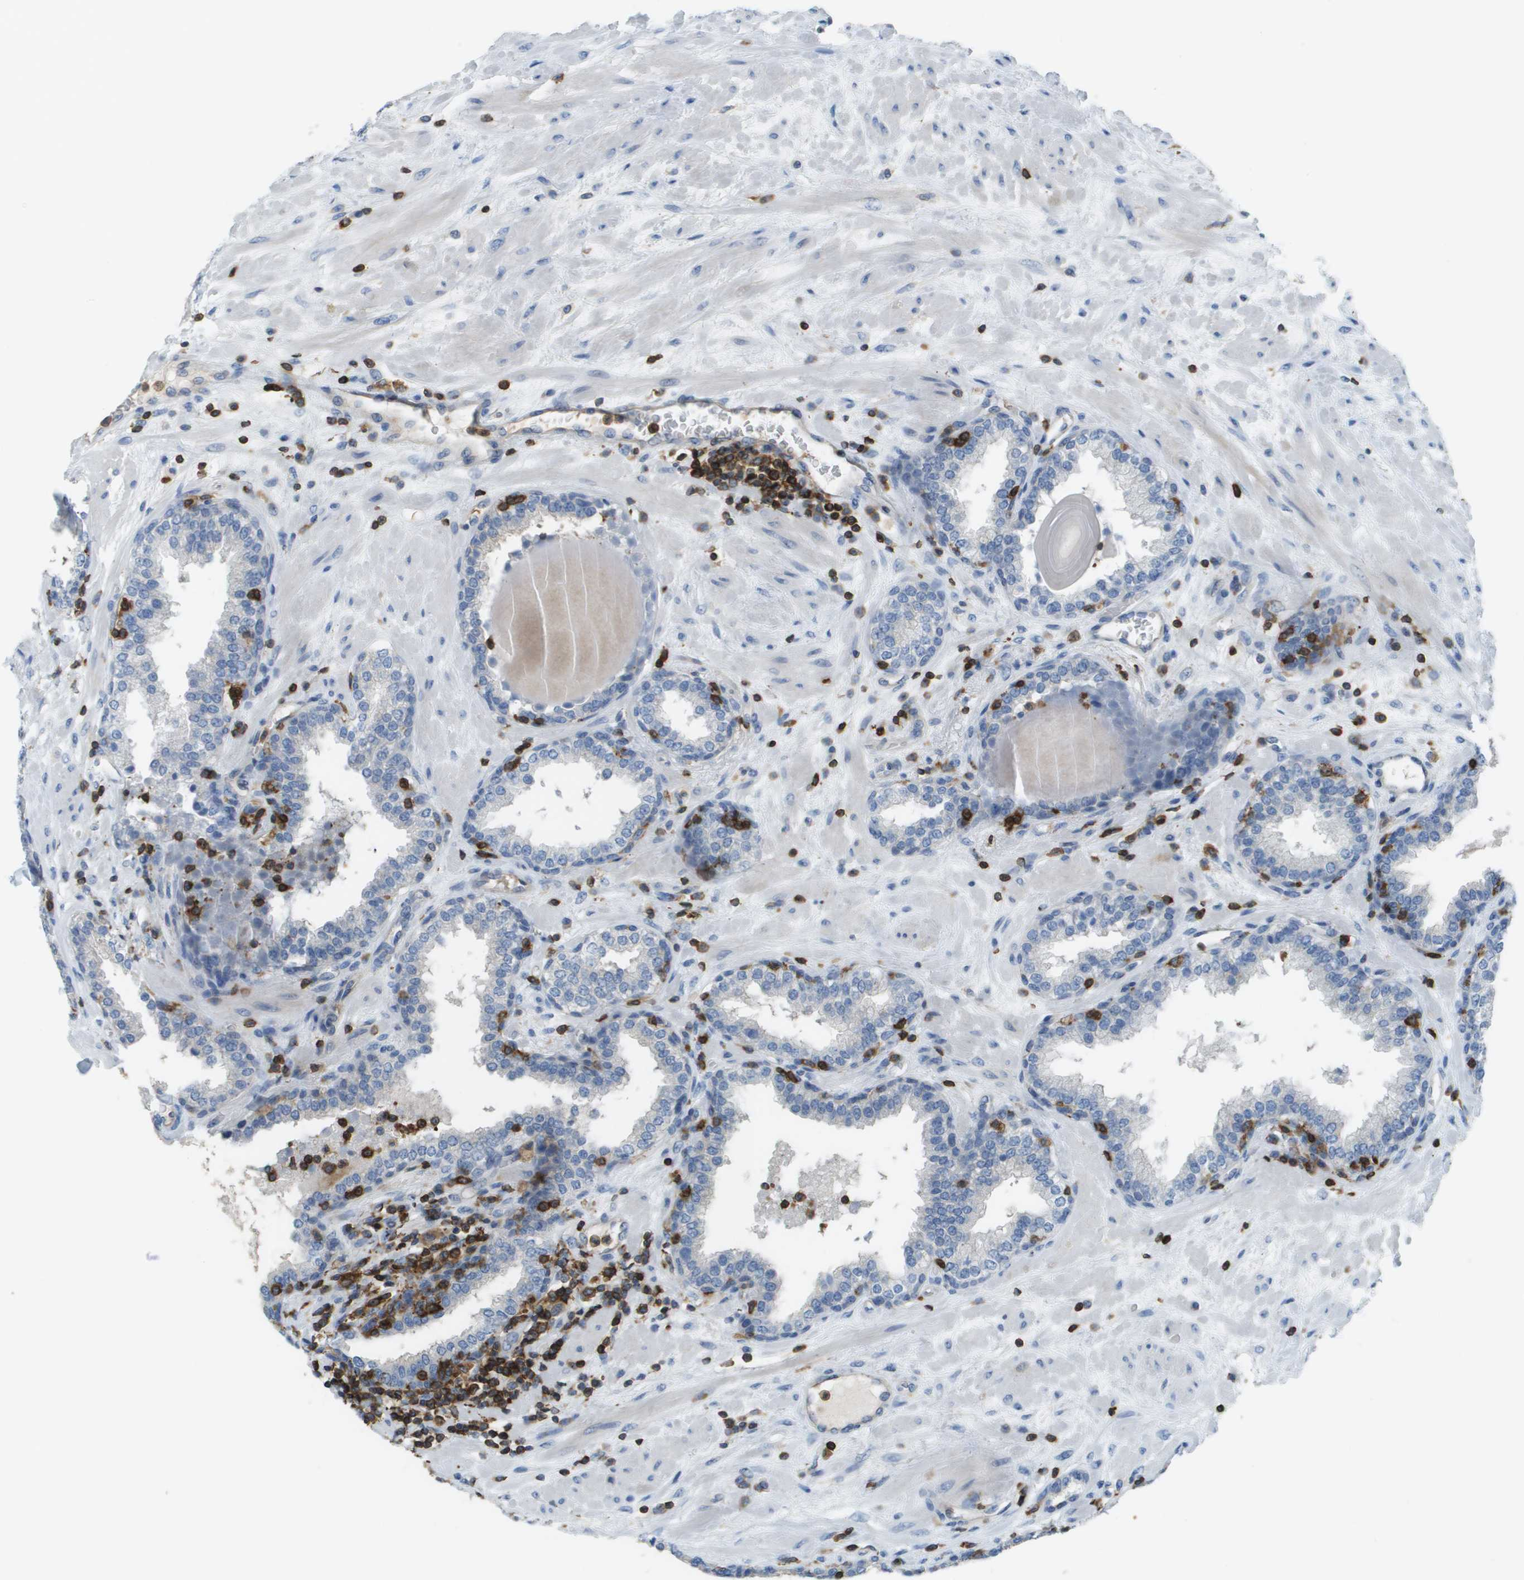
{"staining": {"intensity": "negative", "quantity": "none", "location": "none"}, "tissue": "prostate", "cell_type": "Glandular cells", "image_type": "normal", "snomed": [{"axis": "morphology", "description": "Normal tissue, NOS"}, {"axis": "topography", "description": "Prostate"}], "caption": "Immunohistochemistry of unremarkable human prostate demonstrates no staining in glandular cells. (DAB immunohistochemistry visualized using brightfield microscopy, high magnification).", "gene": "APBB1IP", "patient": {"sex": "male", "age": 51}}